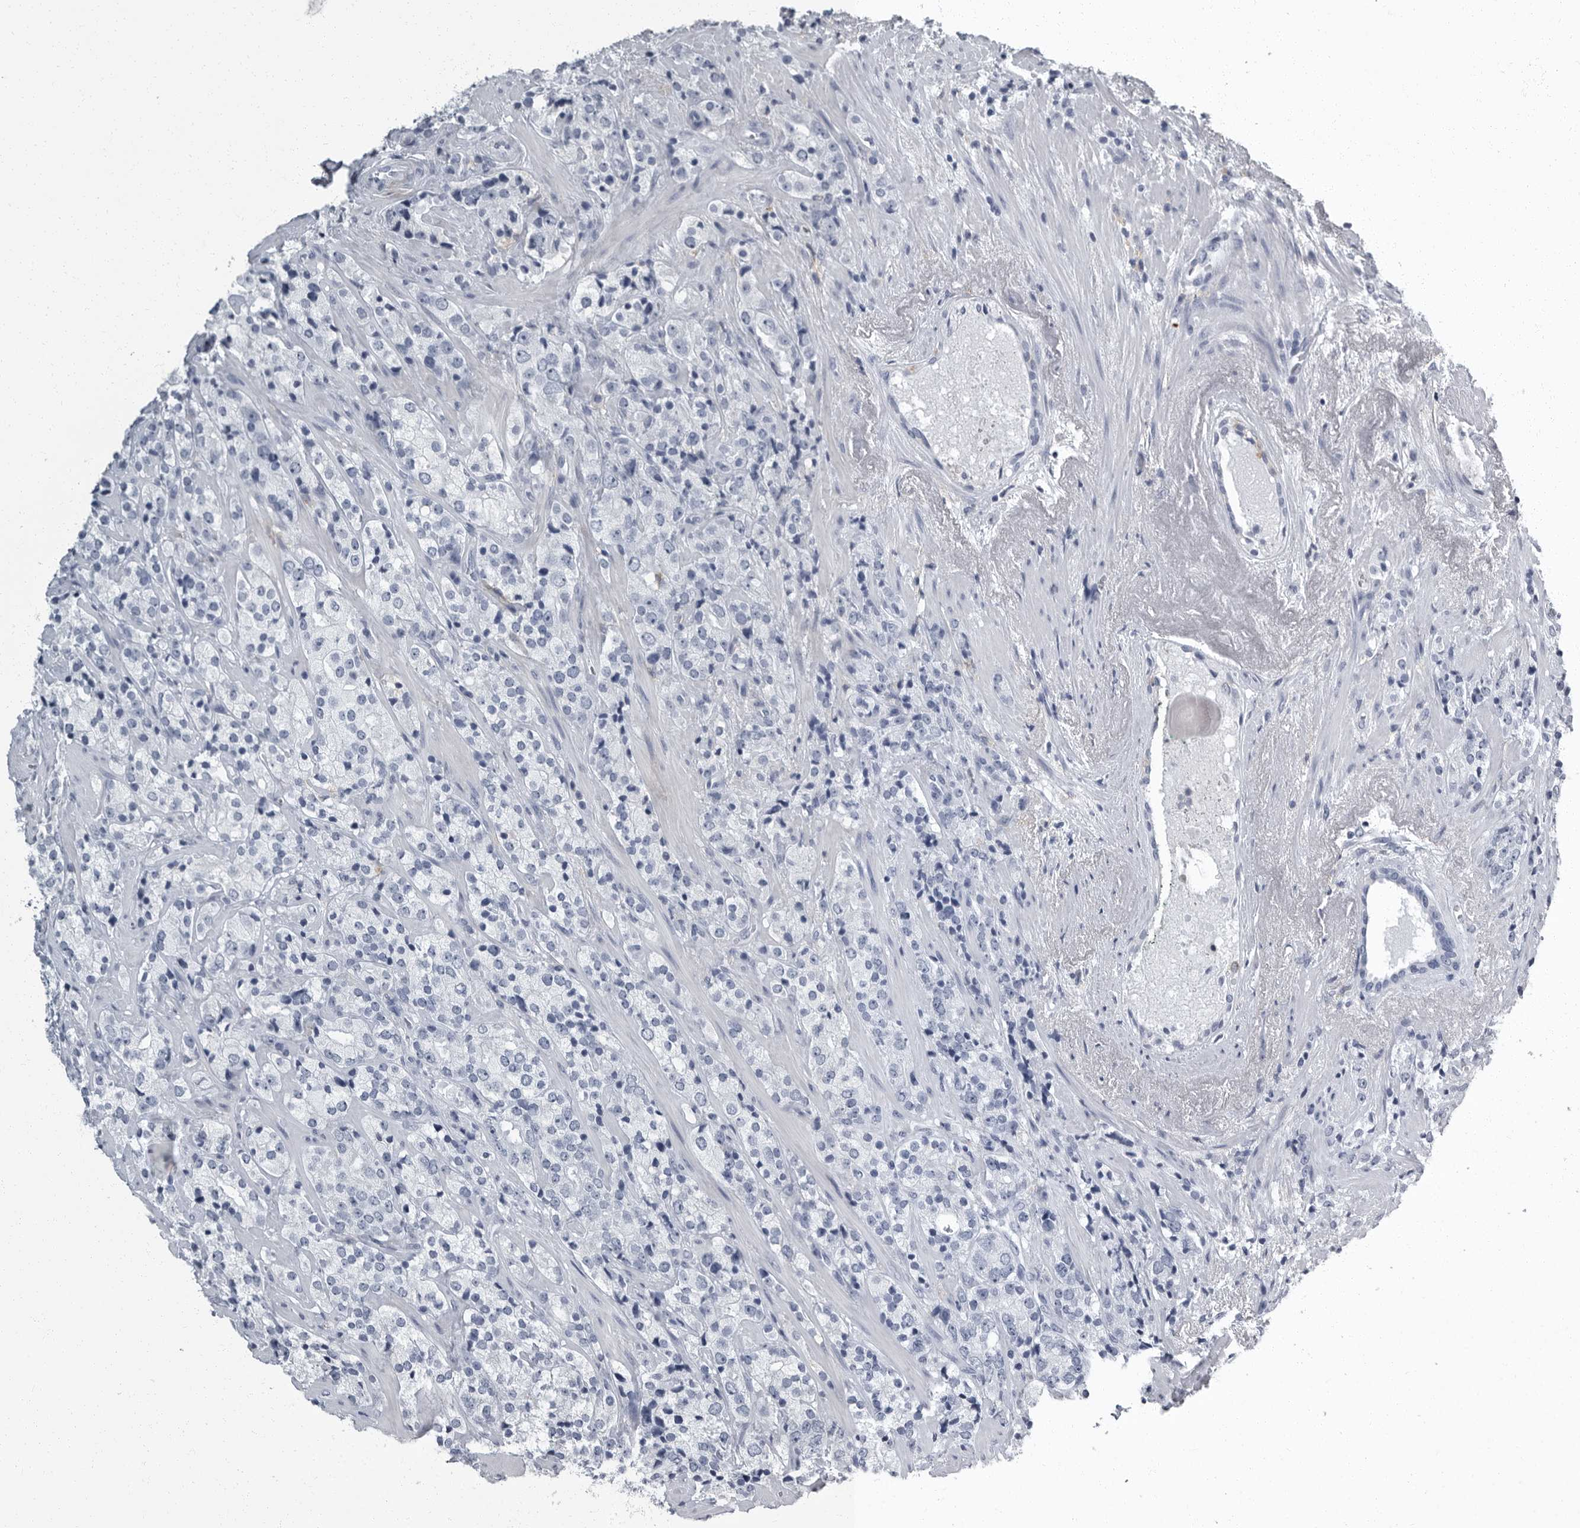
{"staining": {"intensity": "negative", "quantity": "none", "location": "none"}, "tissue": "prostate cancer", "cell_type": "Tumor cells", "image_type": "cancer", "snomed": [{"axis": "morphology", "description": "Adenocarcinoma, High grade"}, {"axis": "topography", "description": "Prostate"}], "caption": "An immunohistochemistry image of adenocarcinoma (high-grade) (prostate) is shown. There is no staining in tumor cells of adenocarcinoma (high-grade) (prostate).", "gene": "FCER1G", "patient": {"sex": "male", "age": 71}}